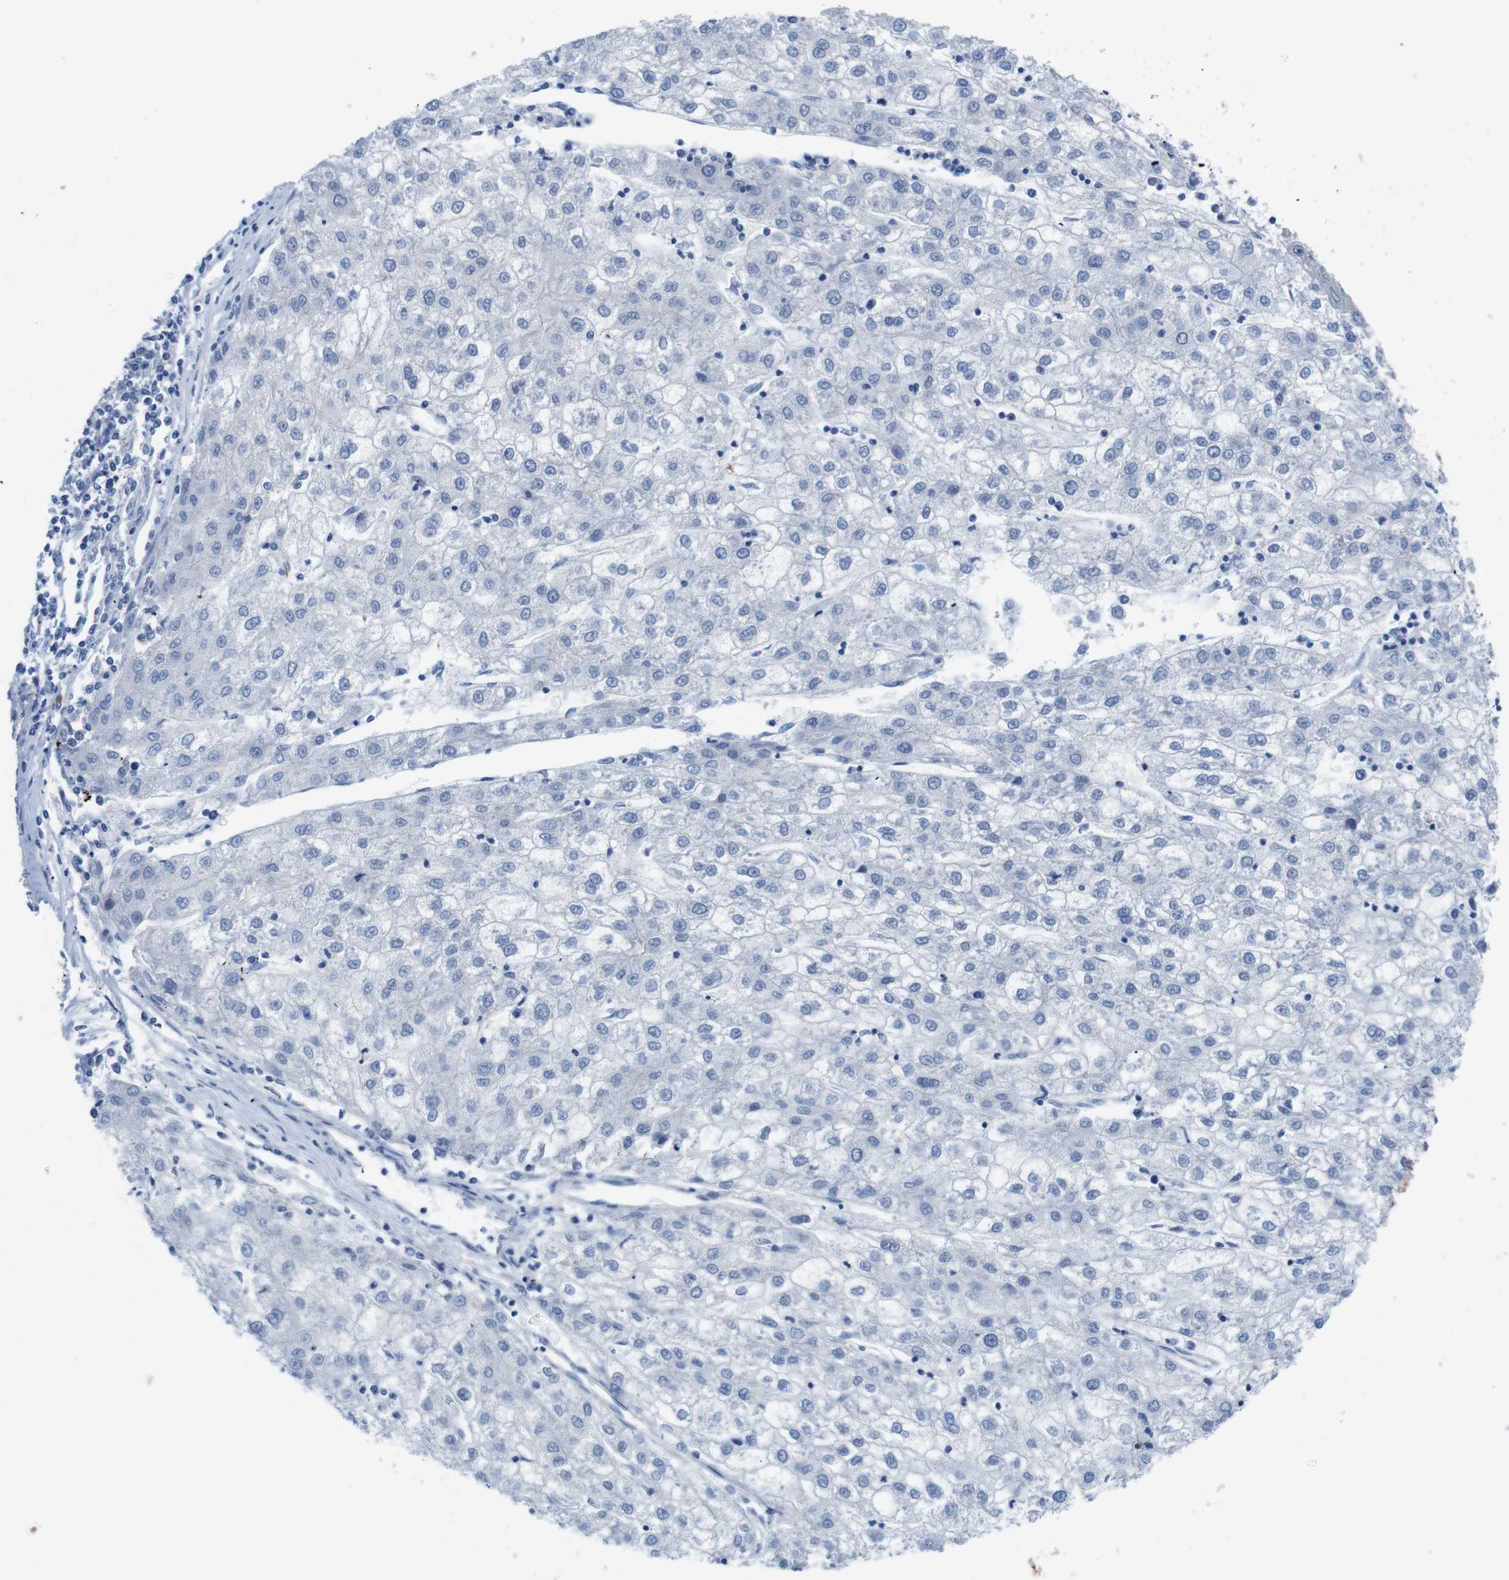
{"staining": {"intensity": "negative", "quantity": "none", "location": "none"}, "tissue": "liver cancer", "cell_type": "Tumor cells", "image_type": "cancer", "snomed": [{"axis": "morphology", "description": "Carcinoma, Hepatocellular, NOS"}, {"axis": "topography", "description": "Liver"}], "caption": "IHC photomicrograph of neoplastic tissue: human hepatocellular carcinoma (liver) stained with DAB (3,3'-diaminobenzidine) reveals no significant protein expression in tumor cells.", "gene": "C1RL", "patient": {"sex": "male", "age": 72}}